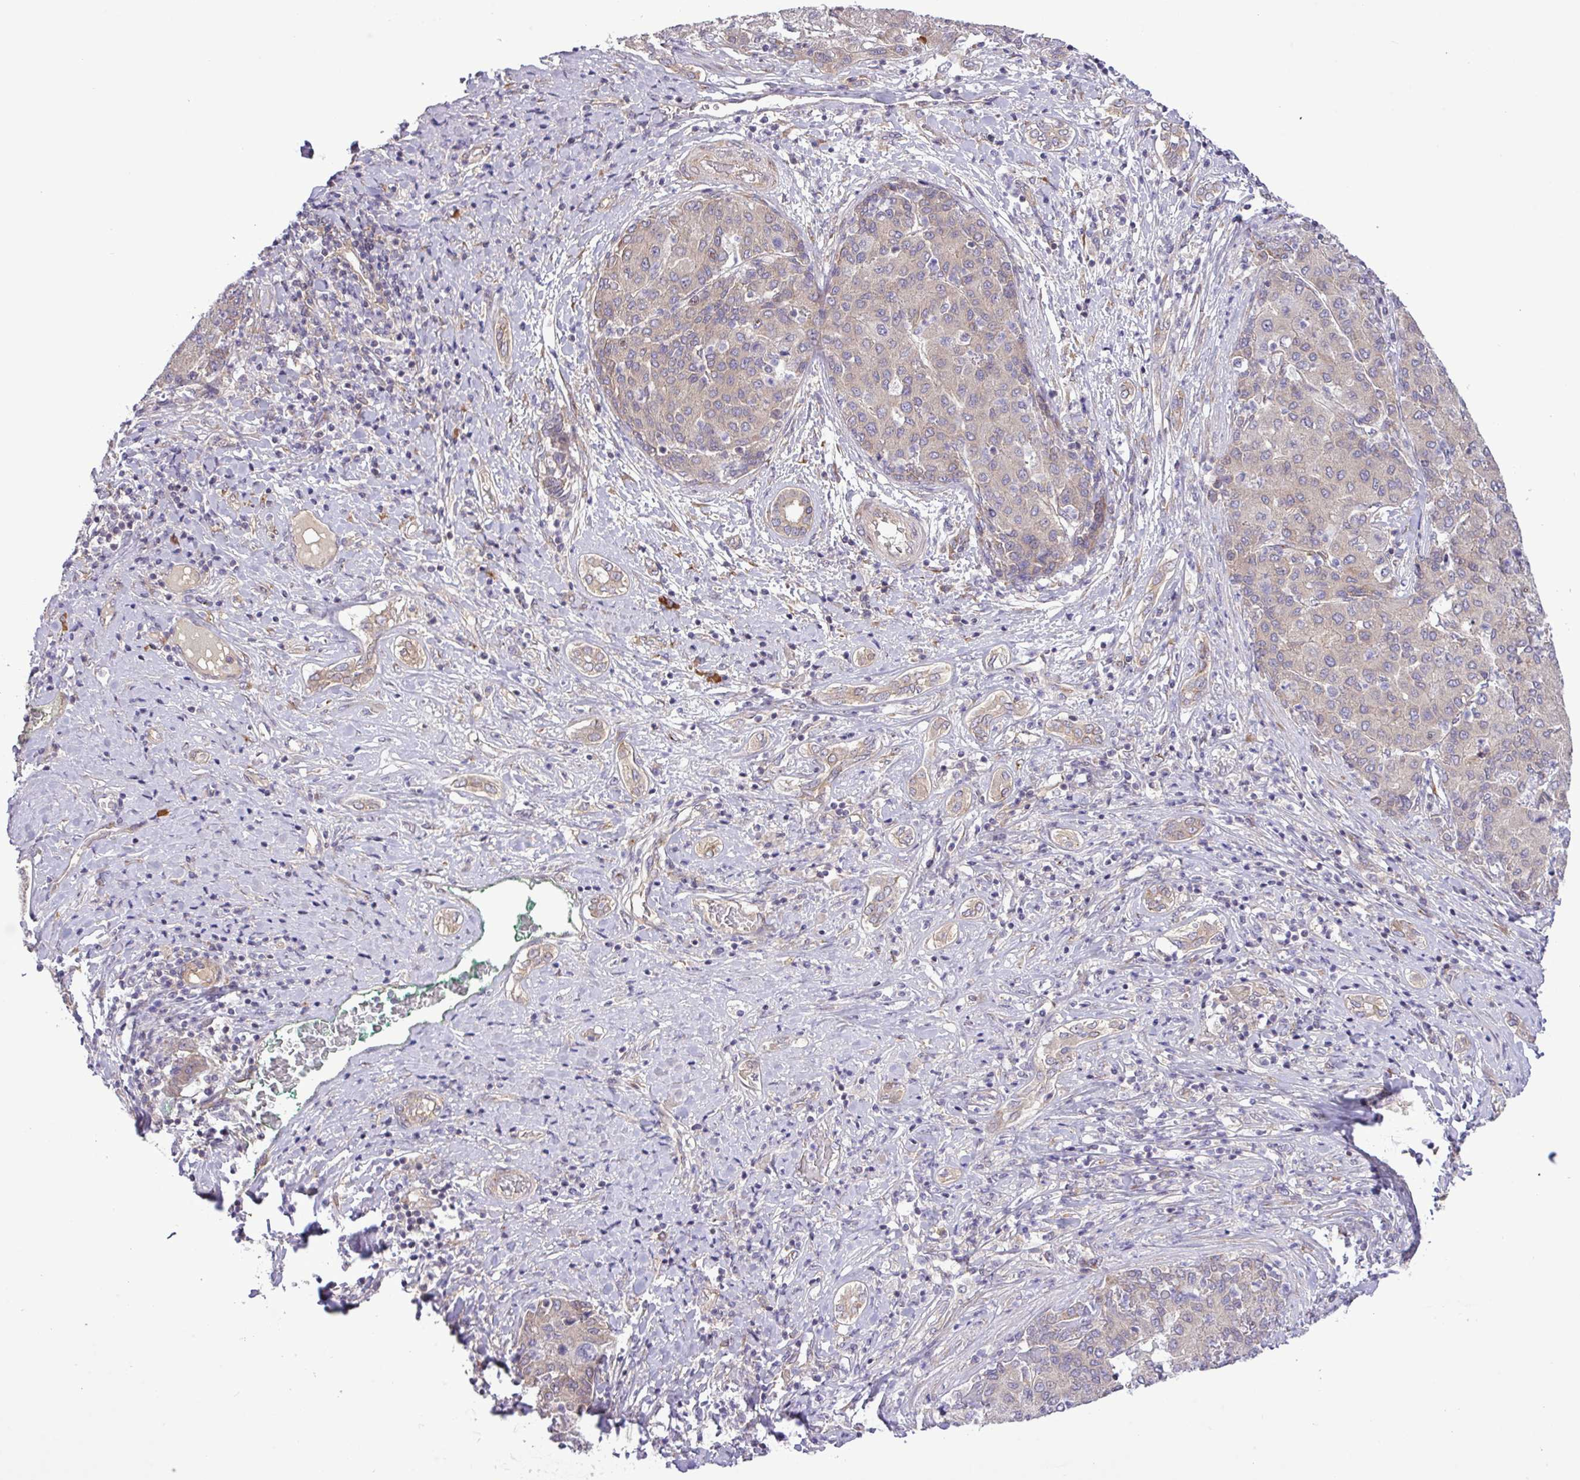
{"staining": {"intensity": "negative", "quantity": "none", "location": "none"}, "tissue": "liver cancer", "cell_type": "Tumor cells", "image_type": "cancer", "snomed": [{"axis": "morphology", "description": "Carcinoma, Hepatocellular, NOS"}, {"axis": "topography", "description": "Liver"}], "caption": "Liver cancer (hepatocellular carcinoma) stained for a protein using immunohistochemistry demonstrates no staining tumor cells.", "gene": "FAM222B", "patient": {"sex": "male", "age": 65}}